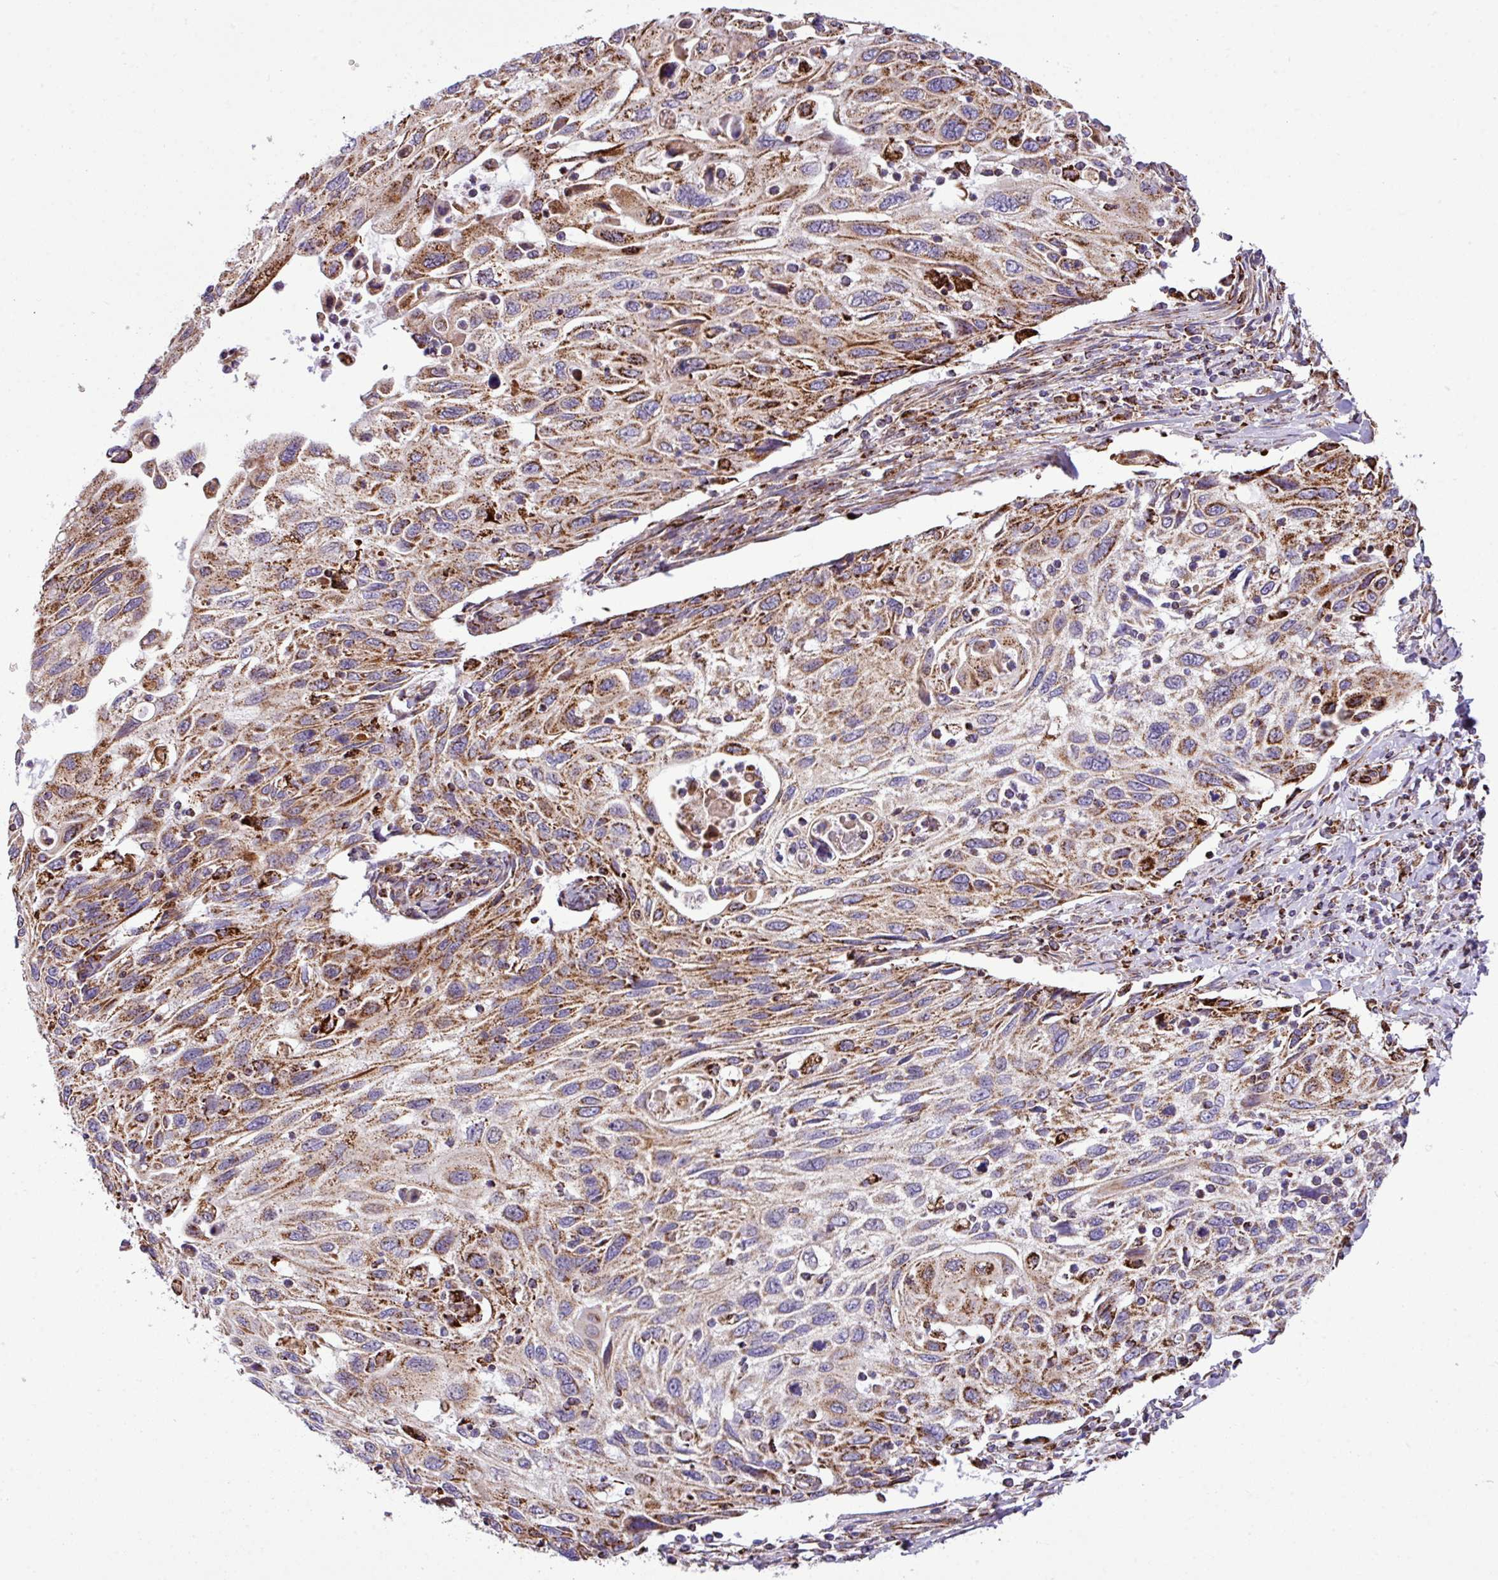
{"staining": {"intensity": "moderate", "quantity": ">75%", "location": "cytoplasmic/membranous"}, "tissue": "cervical cancer", "cell_type": "Tumor cells", "image_type": "cancer", "snomed": [{"axis": "morphology", "description": "Squamous cell carcinoma, NOS"}, {"axis": "topography", "description": "Cervix"}], "caption": "IHC staining of cervical cancer (squamous cell carcinoma), which shows medium levels of moderate cytoplasmic/membranous expression in about >75% of tumor cells indicating moderate cytoplasmic/membranous protein staining. The staining was performed using DAB (brown) for protein detection and nuclei were counterstained in hematoxylin (blue).", "gene": "ZNF569", "patient": {"sex": "female", "age": 70}}